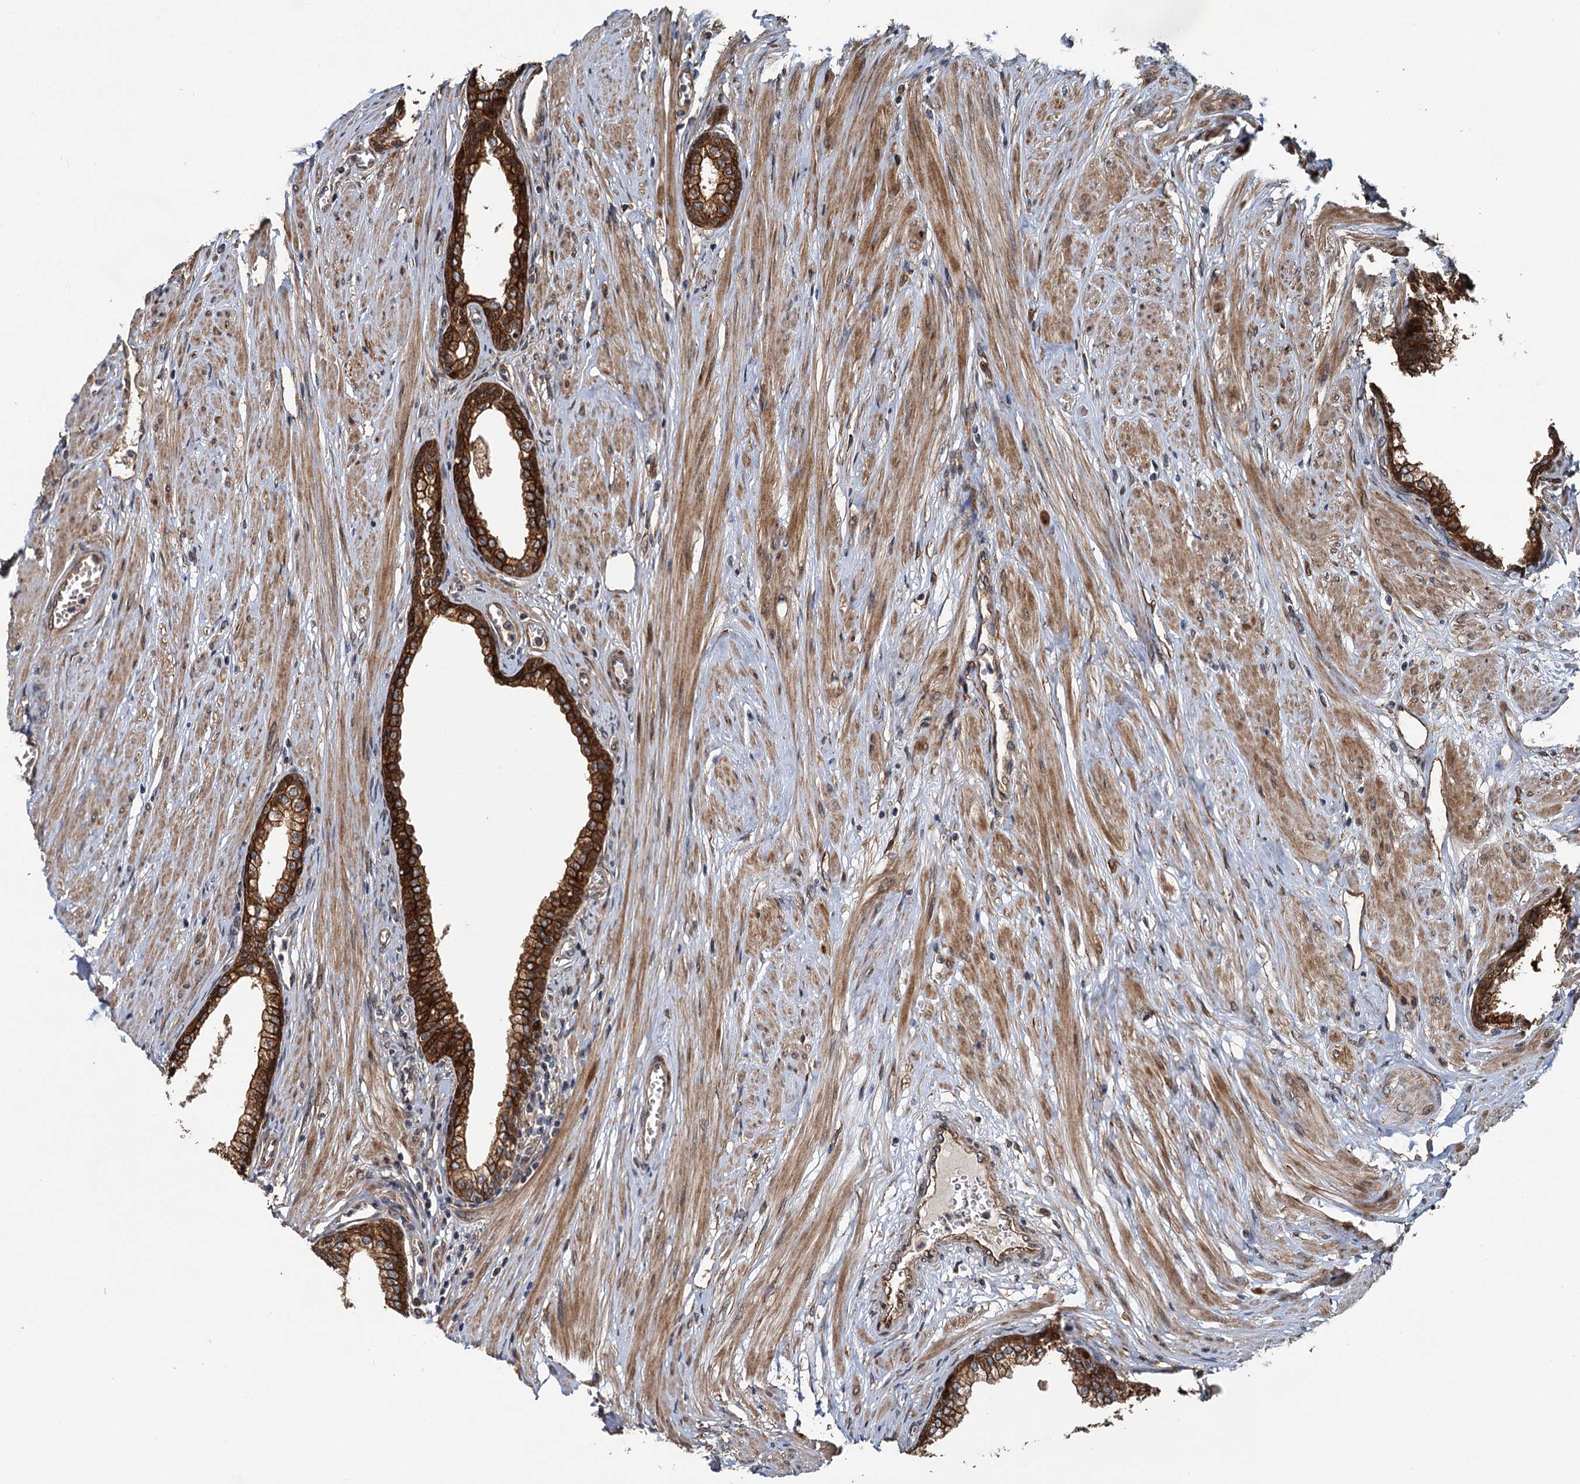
{"staining": {"intensity": "strong", "quantity": ">75%", "location": "cytoplasmic/membranous"}, "tissue": "prostate", "cell_type": "Glandular cells", "image_type": "normal", "snomed": [{"axis": "morphology", "description": "Normal tissue, NOS"}, {"axis": "morphology", "description": "Urothelial carcinoma, Low grade"}, {"axis": "topography", "description": "Urinary bladder"}, {"axis": "topography", "description": "Prostate"}], "caption": "Prostate was stained to show a protein in brown. There is high levels of strong cytoplasmic/membranous expression in approximately >75% of glandular cells. (Stains: DAB in brown, nuclei in blue, Microscopy: brightfield microscopy at high magnification).", "gene": "LRRK2", "patient": {"sex": "male", "age": 60}}